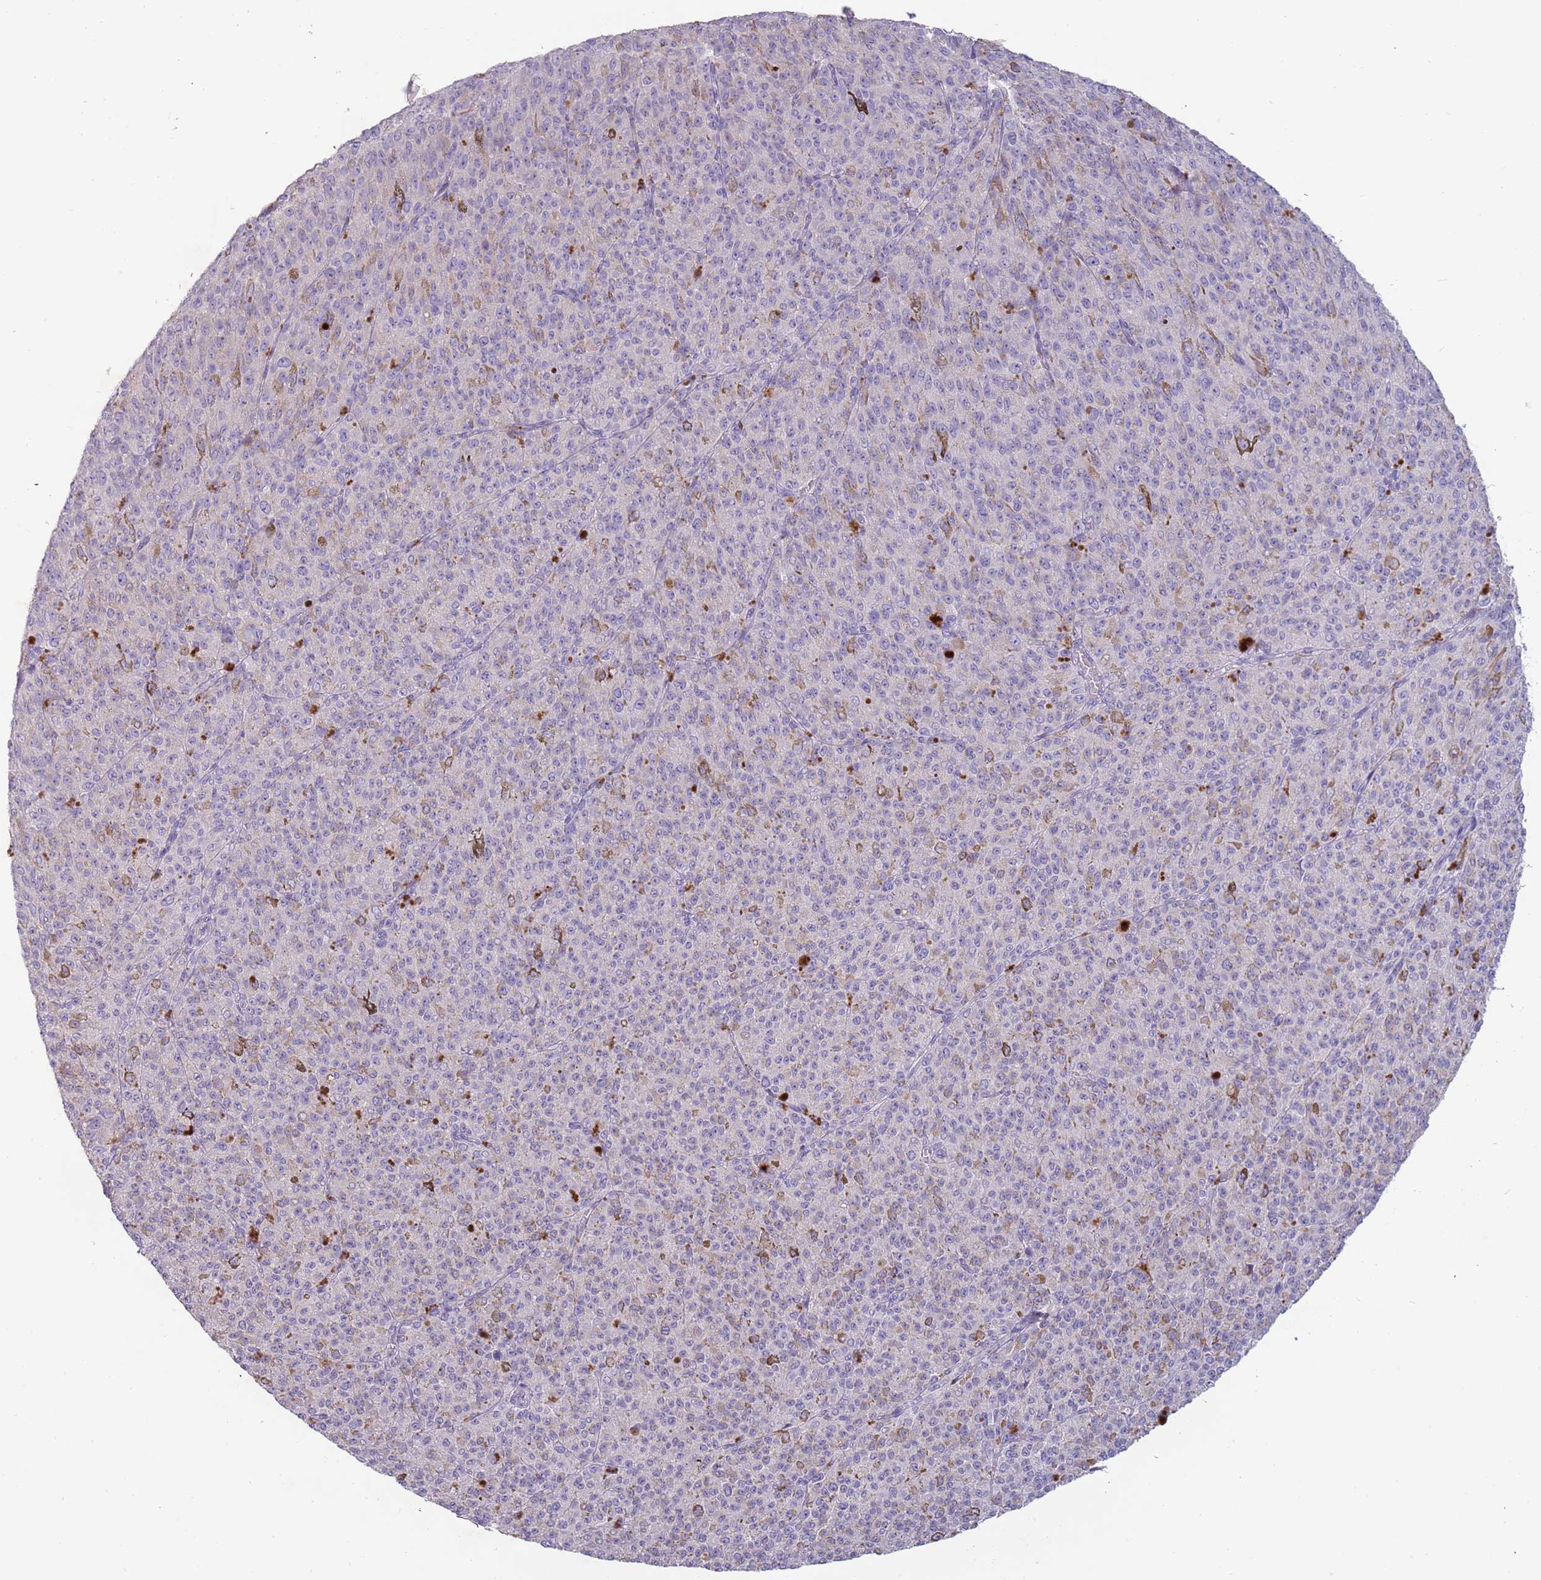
{"staining": {"intensity": "weak", "quantity": "<25%", "location": "cytoplasmic/membranous"}, "tissue": "melanoma", "cell_type": "Tumor cells", "image_type": "cancer", "snomed": [{"axis": "morphology", "description": "Malignant melanoma, NOS"}, {"axis": "topography", "description": "Skin"}], "caption": "Immunohistochemistry (IHC) of human melanoma reveals no staining in tumor cells.", "gene": "NWD2", "patient": {"sex": "female", "age": 52}}